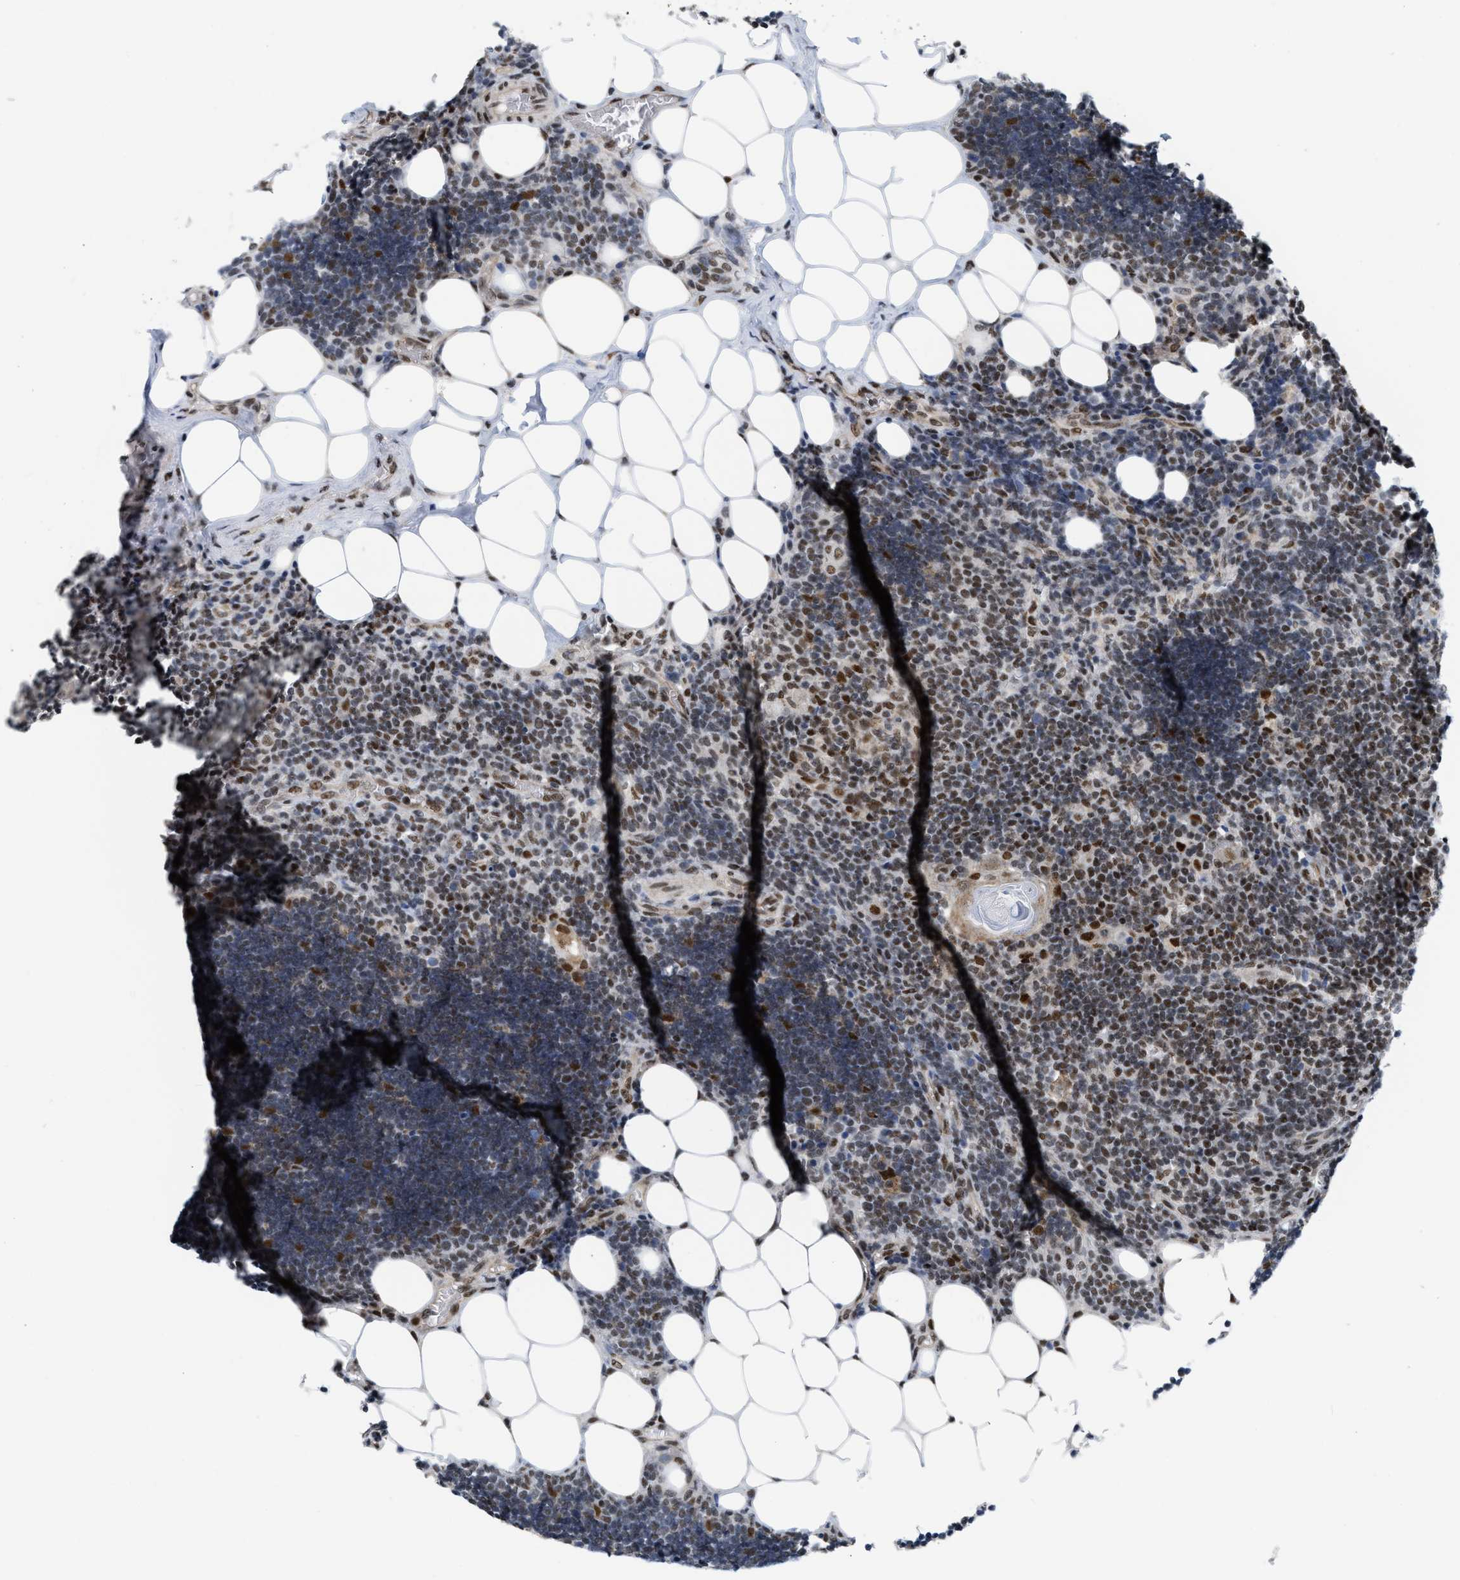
{"staining": {"intensity": "moderate", "quantity": "25%-75%", "location": "nuclear"}, "tissue": "lymph node", "cell_type": "Non-germinal center cells", "image_type": "normal", "snomed": [{"axis": "morphology", "description": "Normal tissue, NOS"}, {"axis": "topography", "description": "Lymph node"}], "caption": "Protein staining of benign lymph node displays moderate nuclear expression in about 25%-75% of non-germinal center cells.", "gene": "MIER1", "patient": {"sex": "male", "age": 33}}